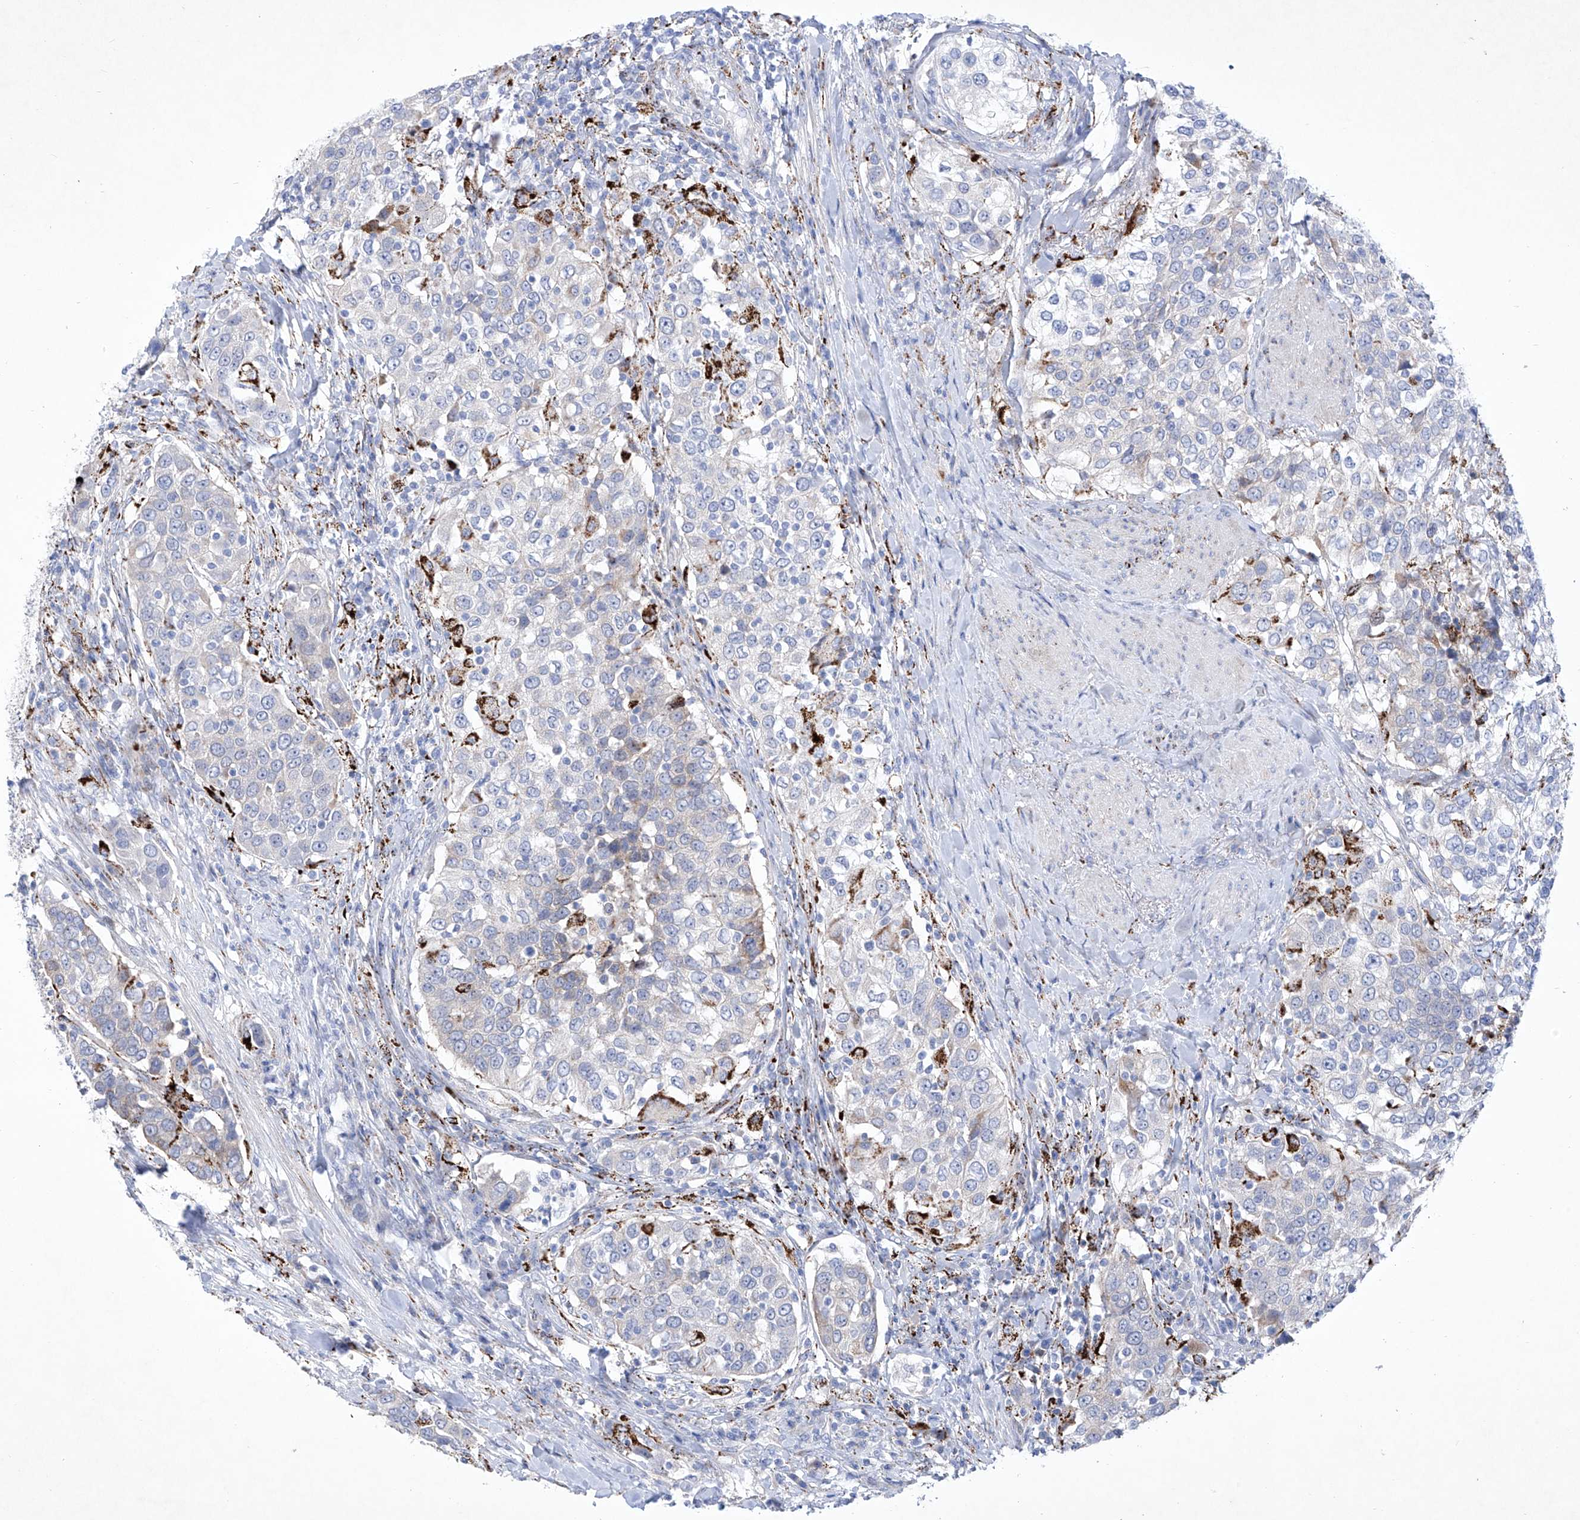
{"staining": {"intensity": "negative", "quantity": "none", "location": "none"}, "tissue": "urothelial cancer", "cell_type": "Tumor cells", "image_type": "cancer", "snomed": [{"axis": "morphology", "description": "Urothelial carcinoma, High grade"}, {"axis": "topography", "description": "Urinary bladder"}], "caption": "Immunohistochemical staining of human urothelial cancer shows no significant staining in tumor cells. (Brightfield microscopy of DAB immunohistochemistry (IHC) at high magnification).", "gene": "C1orf87", "patient": {"sex": "female", "age": 80}}